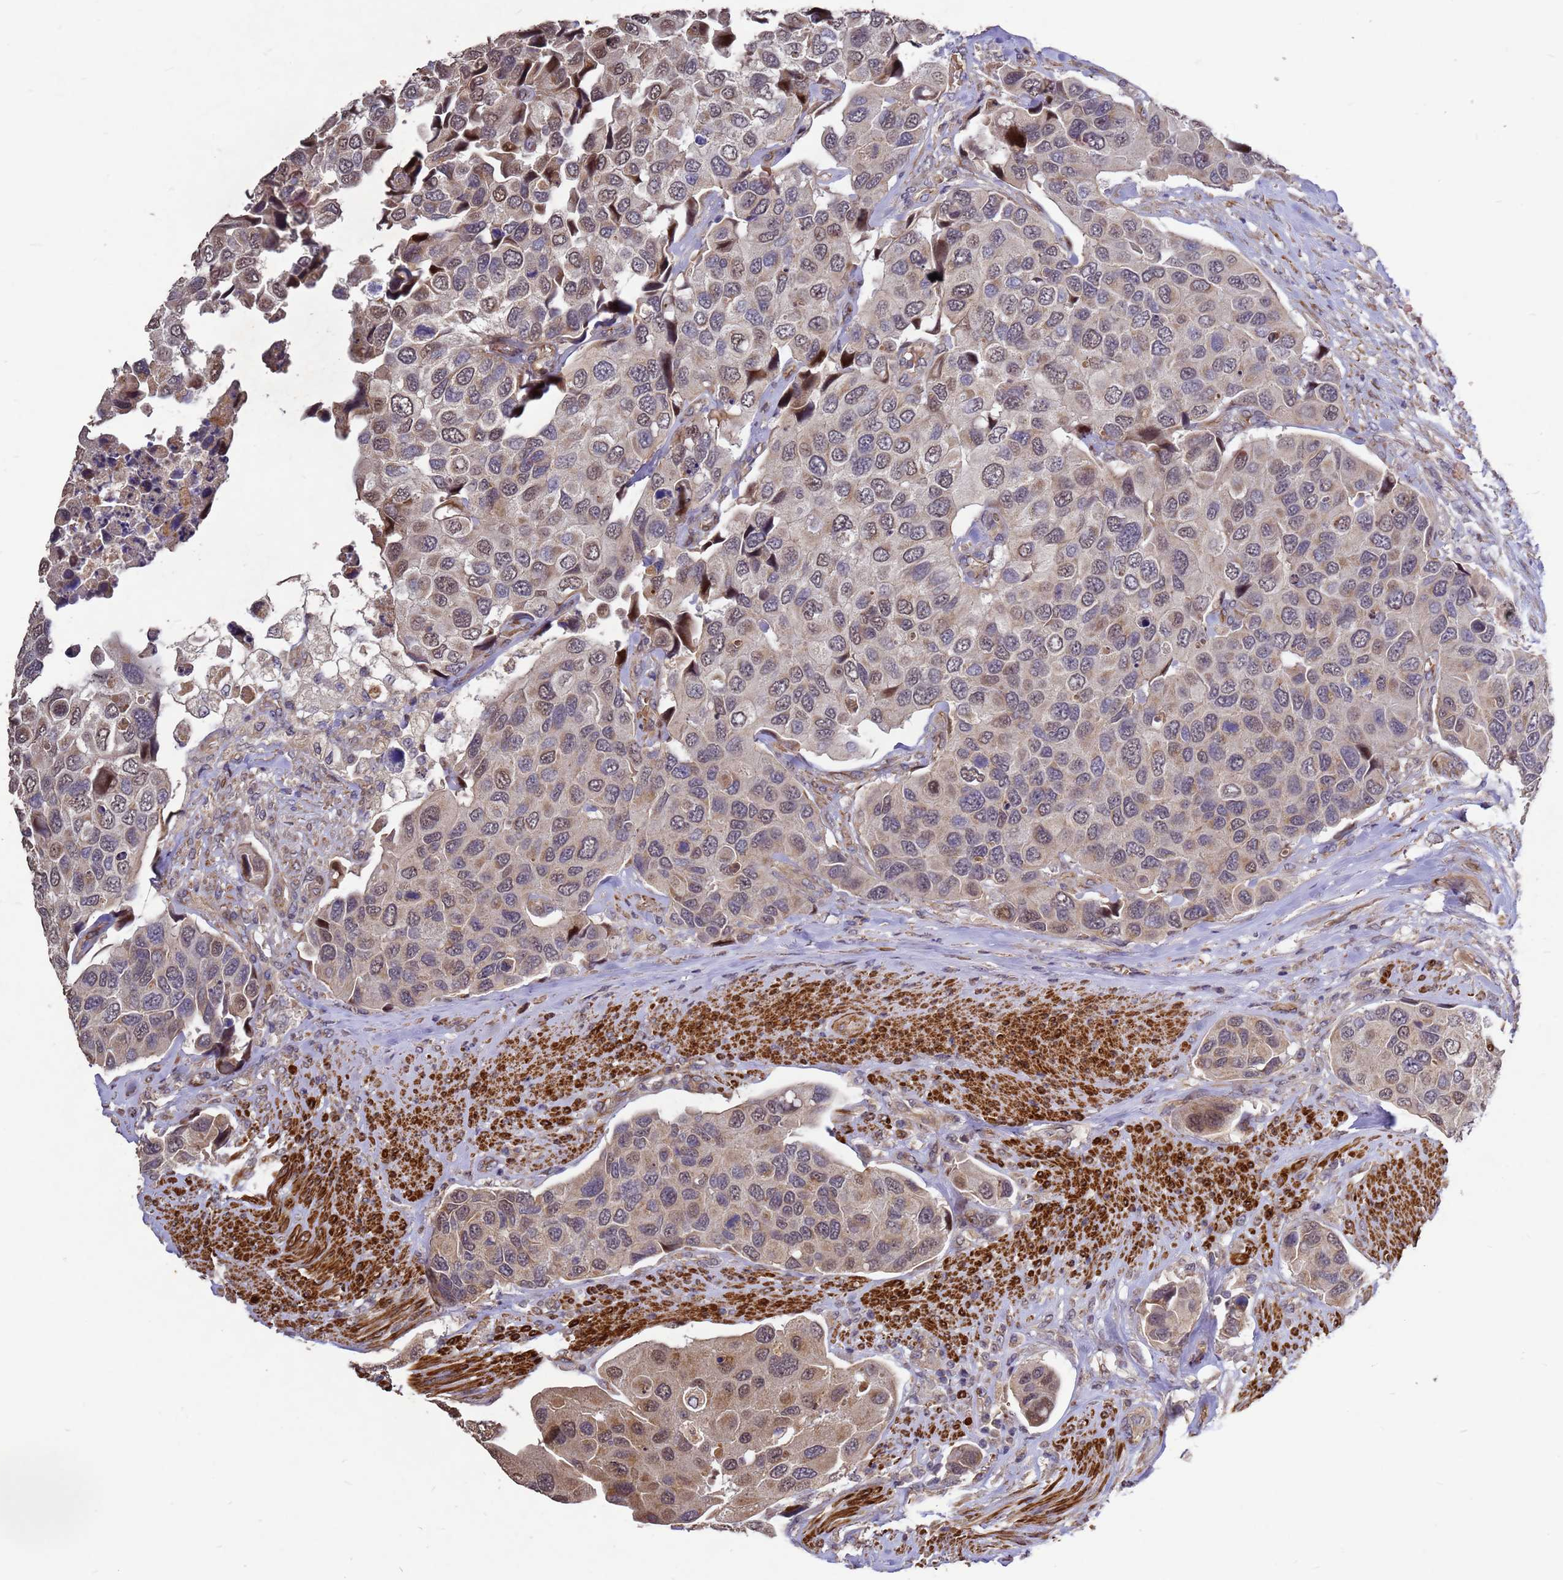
{"staining": {"intensity": "moderate", "quantity": ">75%", "location": "cytoplasmic/membranous,nuclear"}, "tissue": "urothelial cancer", "cell_type": "Tumor cells", "image_type": "cancer", "snomed": [{"axis": "morphology", "description": "Urothelial carcinoma, High grade"}, {"axis": "topography", "description": "Urinary bladder"}], "caption": "IHC of urothelial cancer demonstrates medium levels of moderate cytoplasmic/membranous and nuclear staining in approximately >75% of tumor cells. (IHC, brightfield microscopy, high magnification).", "gene": "RSPRY1", "patient": {"sex": "male", "age": 74}}